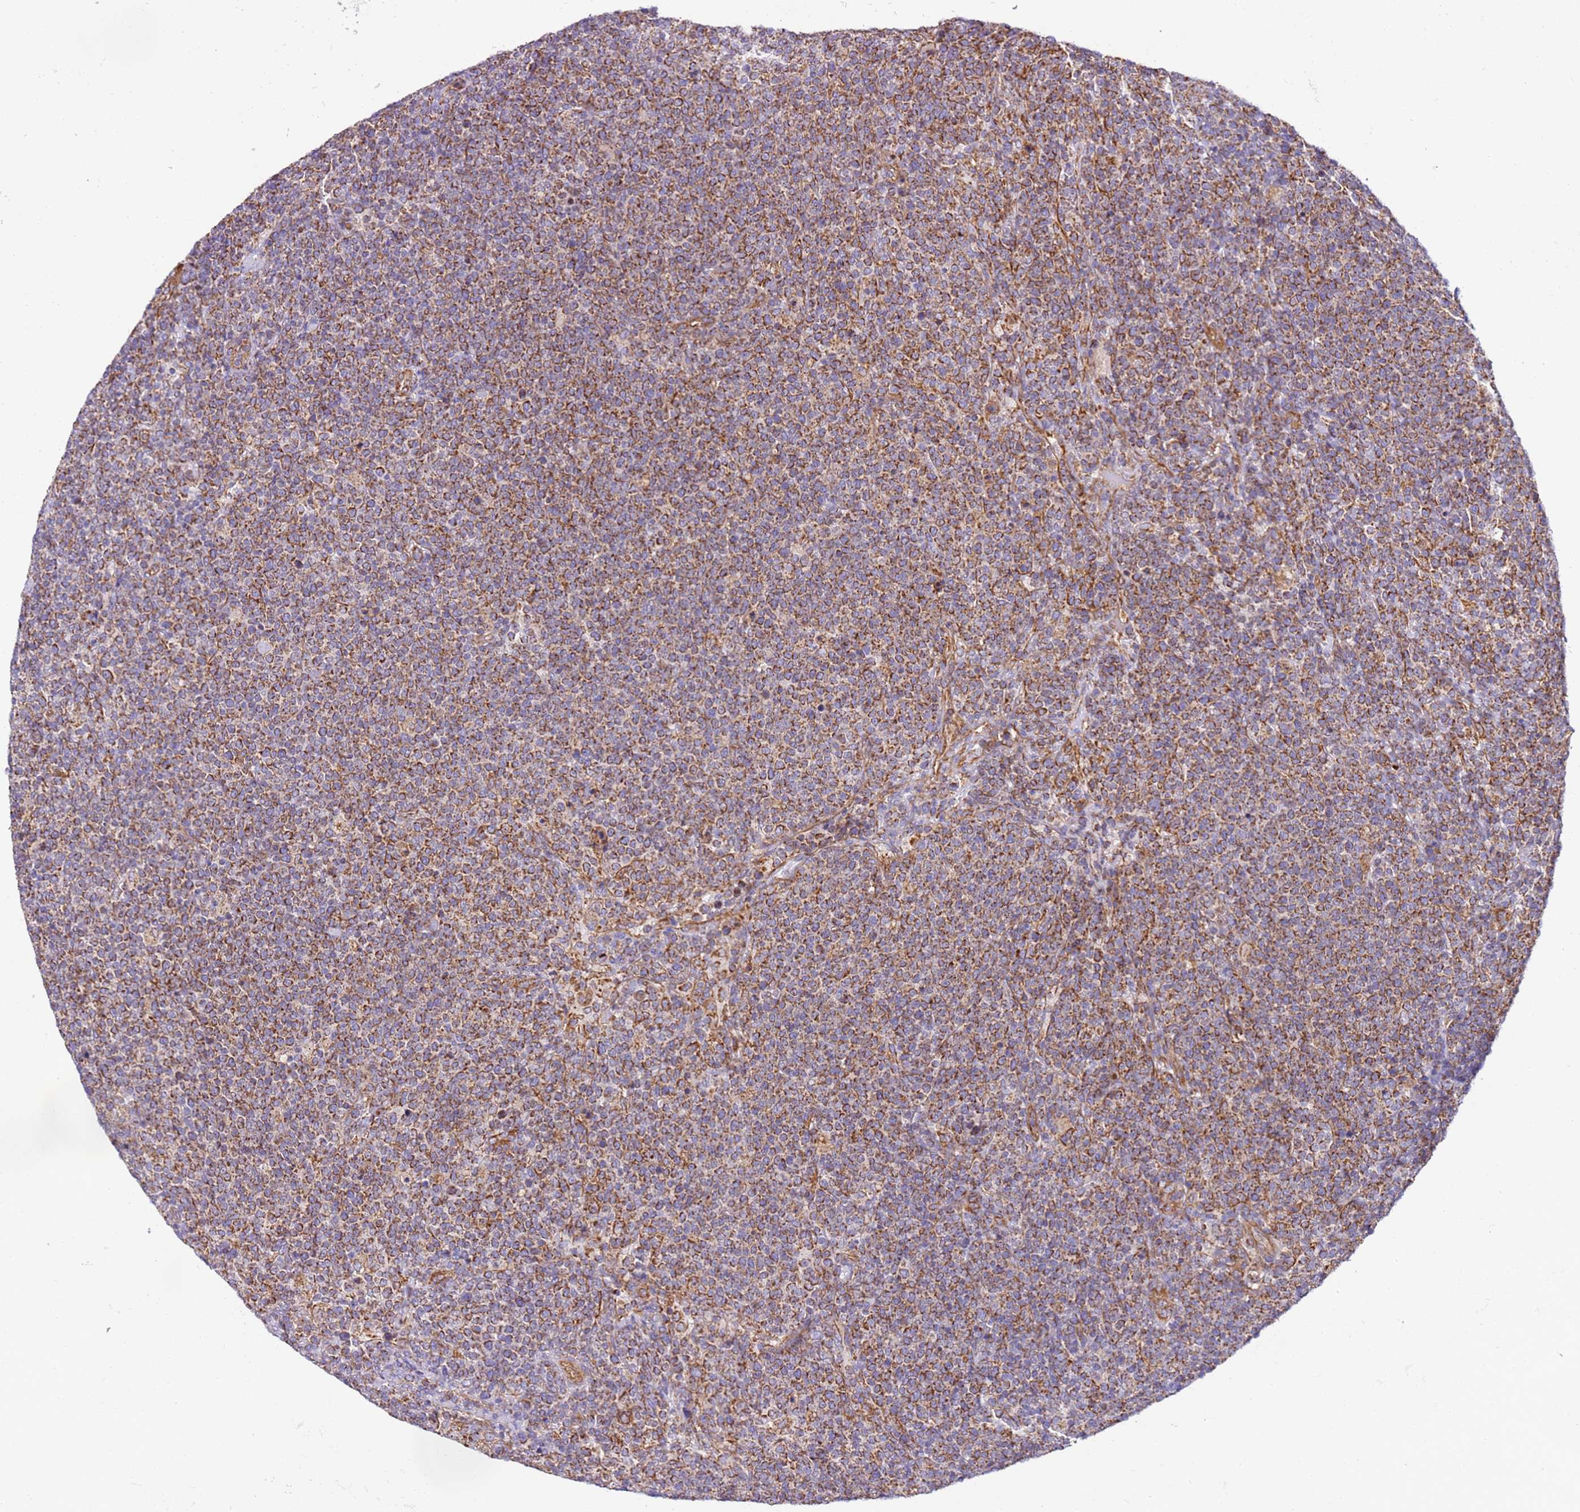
{"staining": {"intensity": "moderate", "quantity": ">75%", "location": "cytoplasmic/membranous"}, "tissue": "lymphoma", "cell_type": "Tumor cells", "image_type": "cancer", "snomed": [{"axis": "morphology", "description": "Malignant lymphoma, non-Hodgkin's type, High grade"}, {"axis": "topography", "description": "Lymph node"}], "caption": "A photomicrograph showing moderate cytoplasmic/membranous positivity in about >75% of tumor cells in high-grade malignant lymphoma, non-Hodgkin's type, as visualized by brown immunohistochemical staining.", "gene": "MRPL20", "patient": {"sex": "male", "age": 61}}